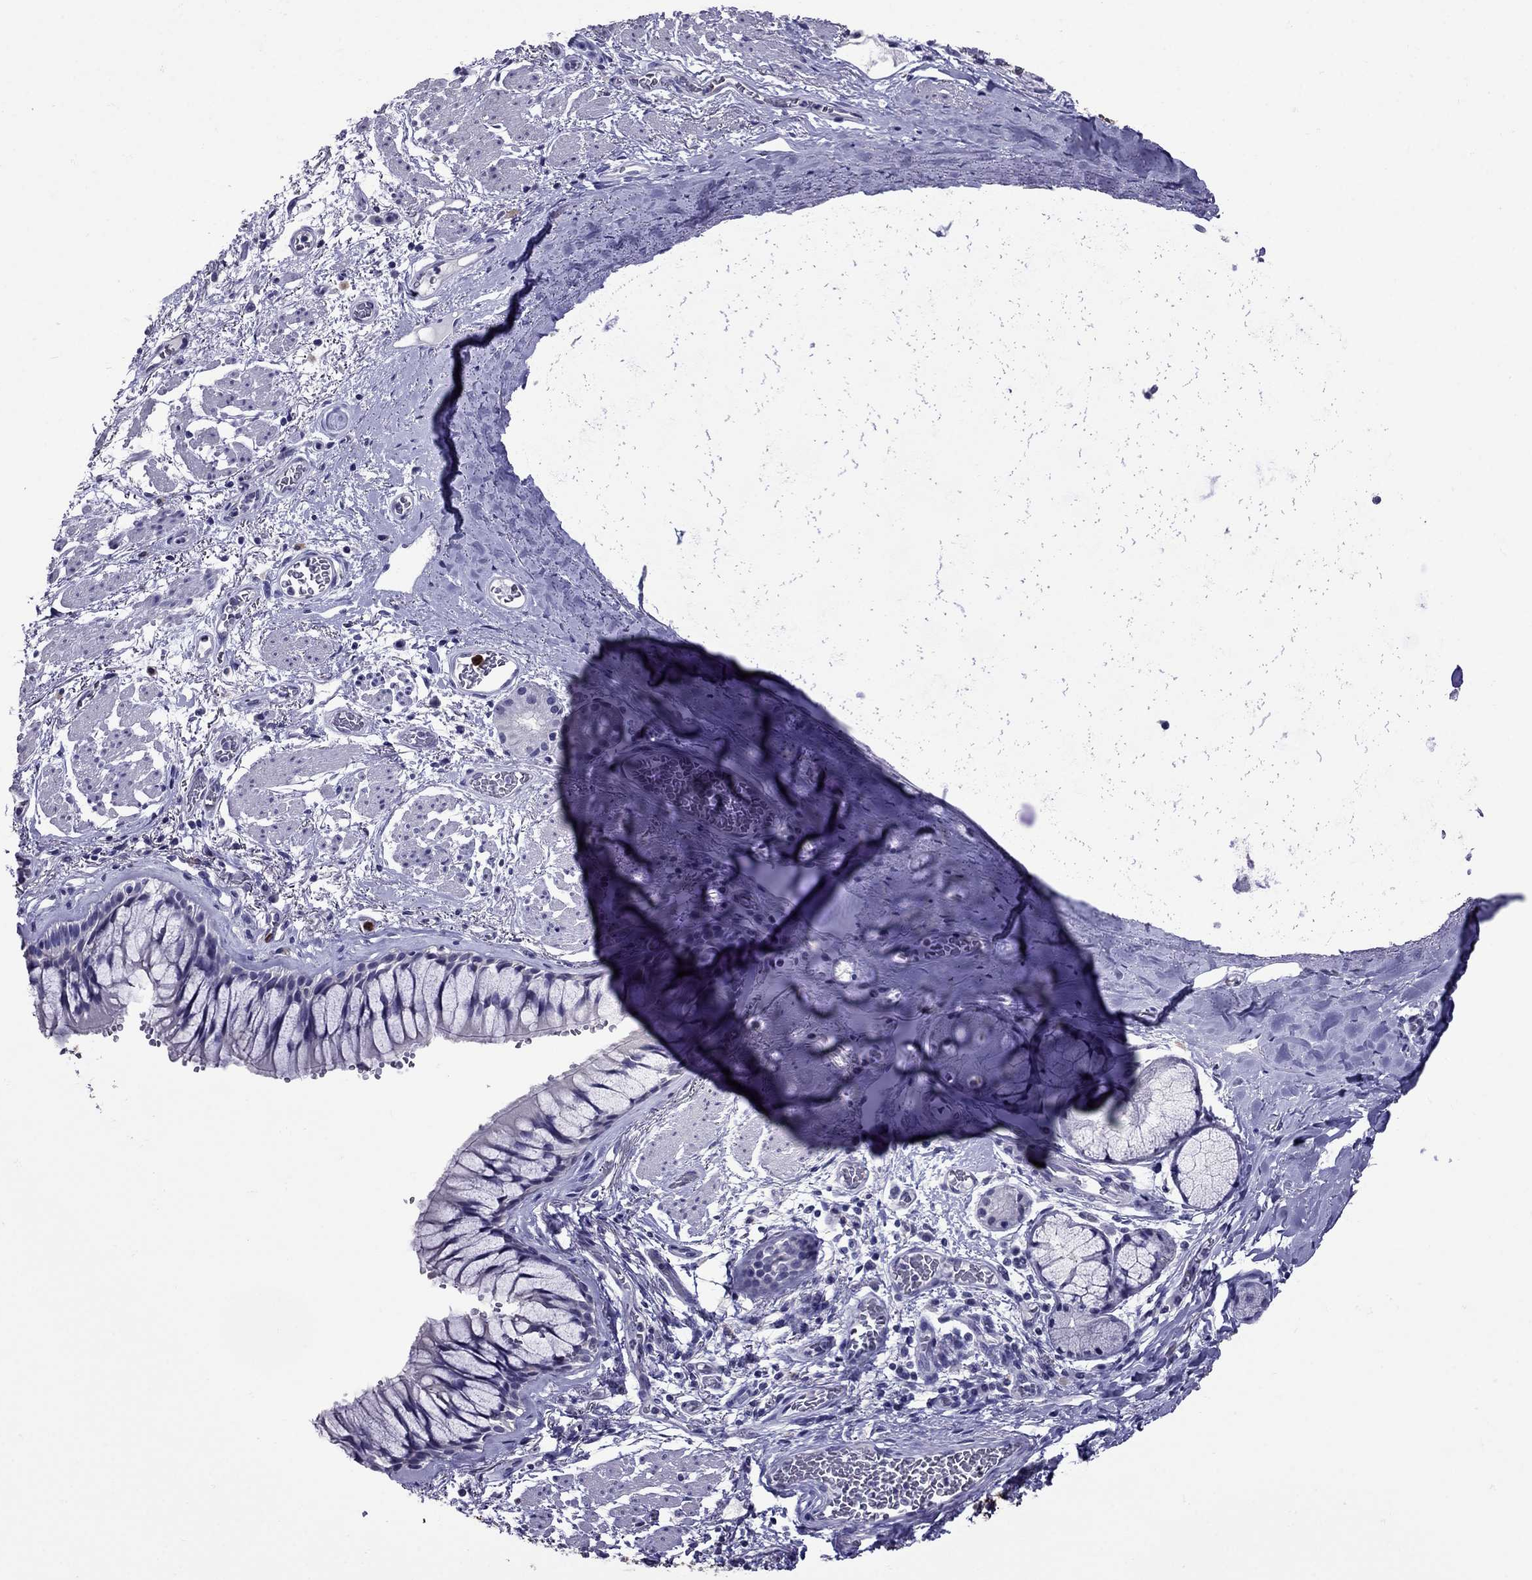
{"staining": {"intensity": "negative", "quantity": "none", "location": "none"}, "tissue": "bronchus", "cell_type": "Respiratory epithelial cells", "image_type": "normal", "snomed": [{"axis": "morphology", "description": "Normal tissue, NOS"}, {"axis": "topography", "description": "Bronchus"}, {"axis": "topography", "description": "Lung"}], "caption": "Human bronchus stained for a protein using immunohistochemistry exhibits no expression in respiratory epithelial cells.", "gene": "OLFM4", "patient": {"sex": "female", "age": 57}}